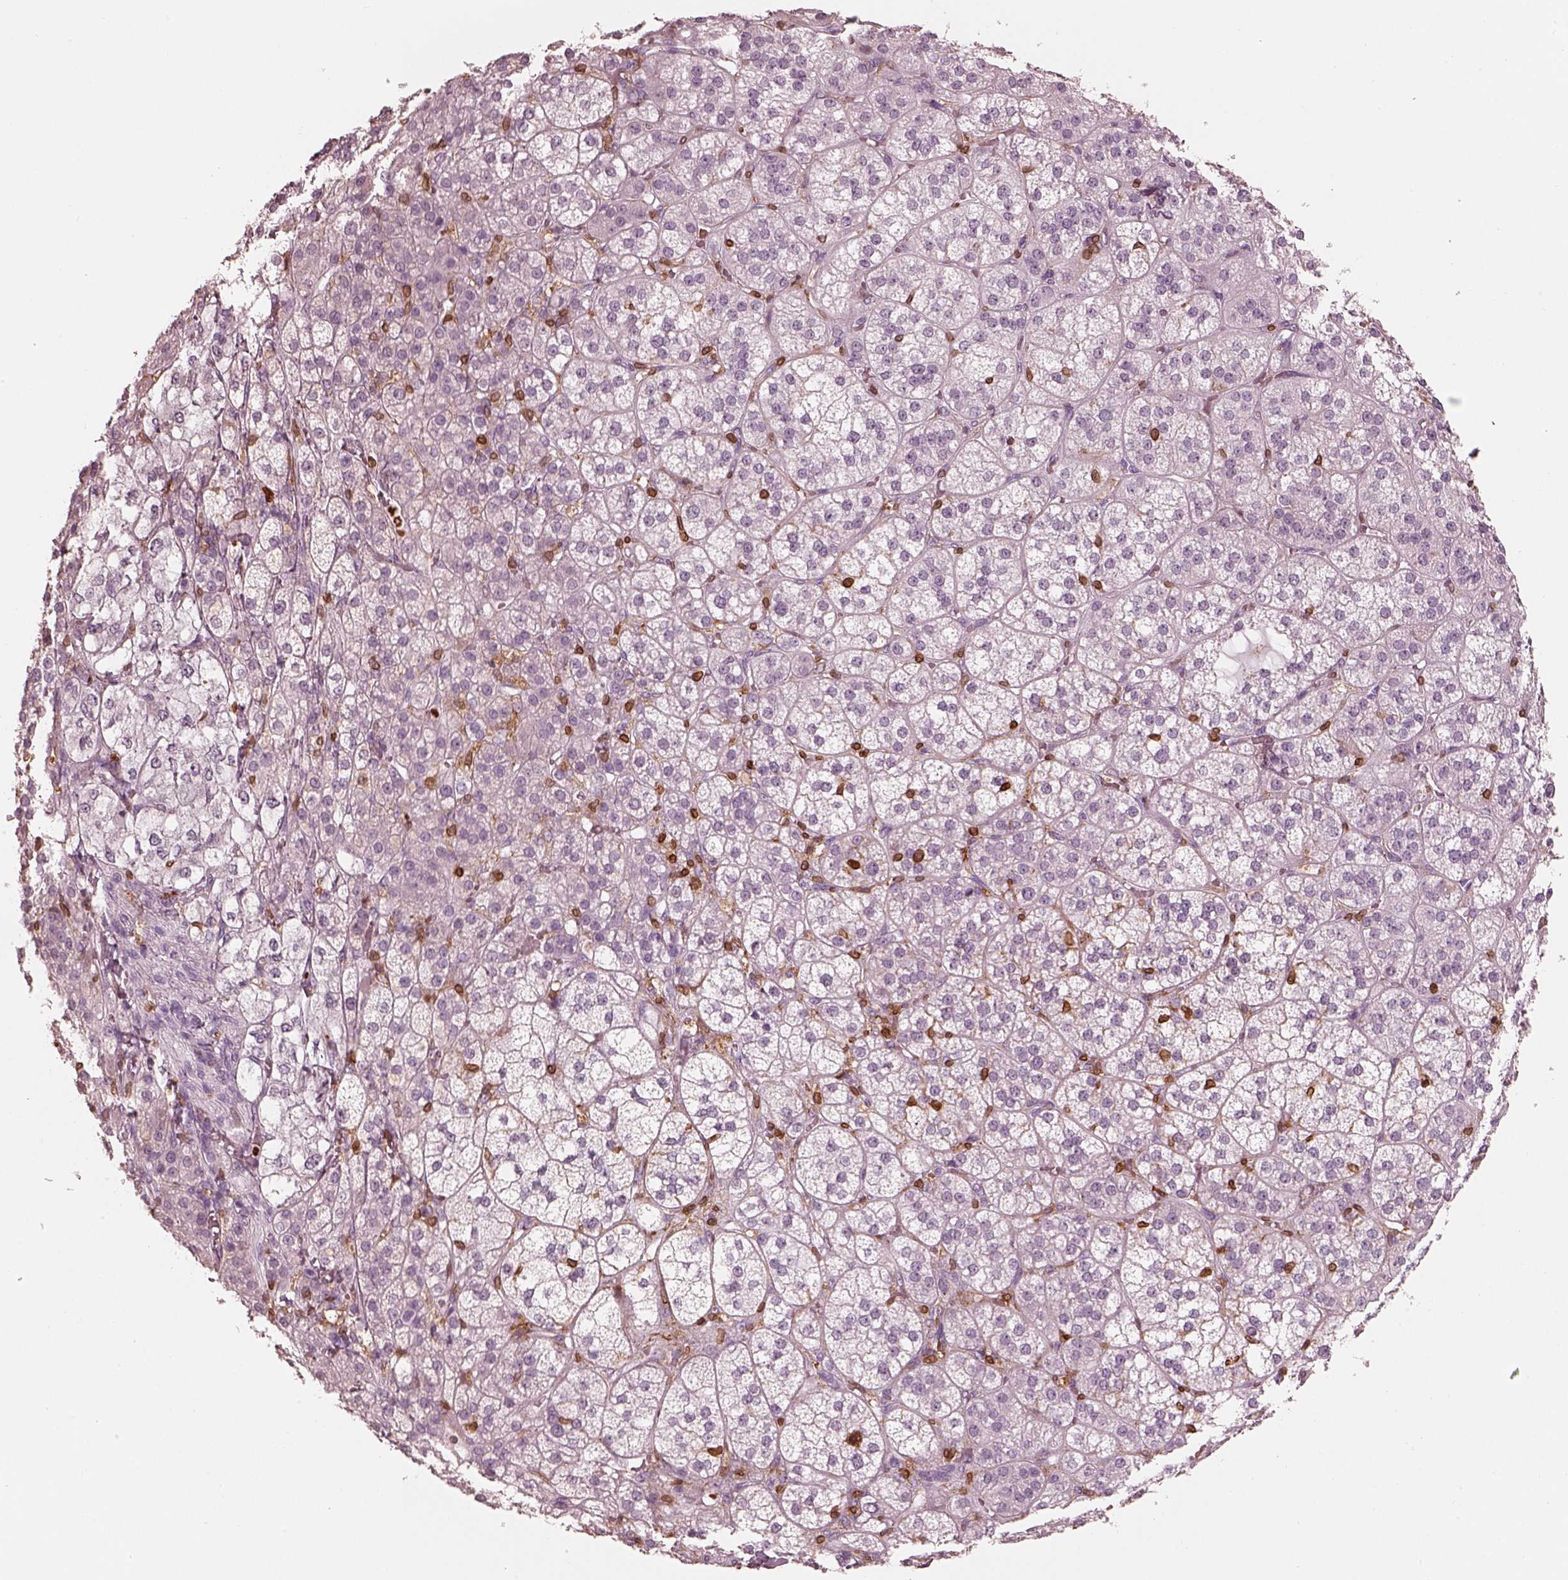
{"staining": {"intensity": "negative", "quantity": "none", "location": "none"}, "tissue": "adrenal gland", "cell_type": "Glandular cells", "image_type": "normal", "snomed": [{"axis": "morphology", "description": "Normal tissue, NOS"}, {"axis": "topography", "description": "Adrenal gland"}], "caption": "Immunohistochemistry micrograph of unremarkable adrenal gland stained for a protein (brown), which displays no staining in glandular cells. (IHC, brightfield microscopy, high magnification).", "gene": "ALOX5", "patient": {"sex": "female", "age": 60}}